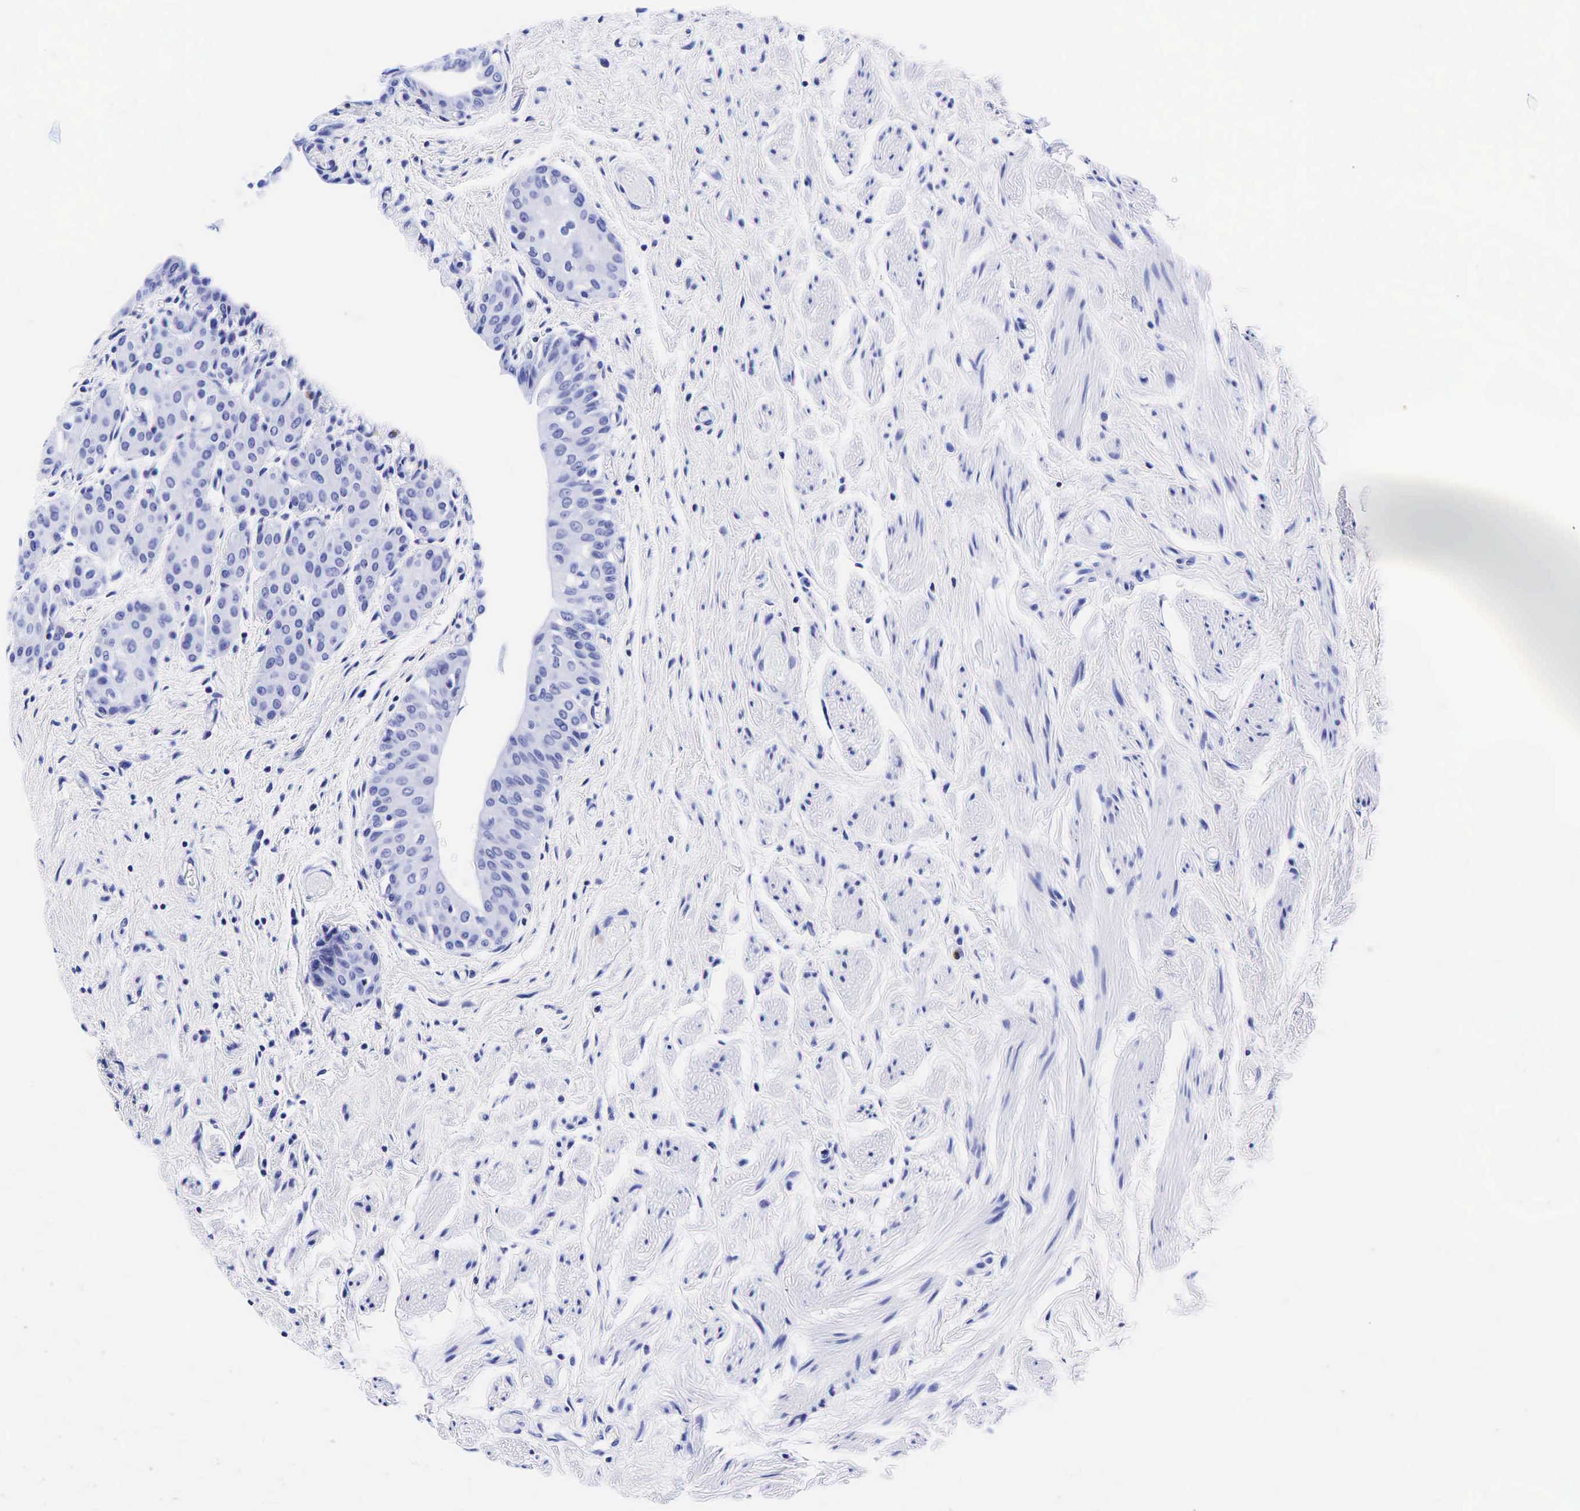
{"staining": {"intensity": "negative", "quantity": "none", "location": "none"}, "tissue": "urinary bladder", "cell_type": "Urothelial cells", "image_type": "normal", "snomed": [{"axis": "morphology", "description": "Normal tissue, NOS"}, {"axis": "topography", "description": "Urinary bladder"}], "caption": "Immunohistochemical staining of benign urinary bladder displays no significant positivity in urothelial cells.", "gene": "GAST", "patient": {"sex": "male", "age": 72}}